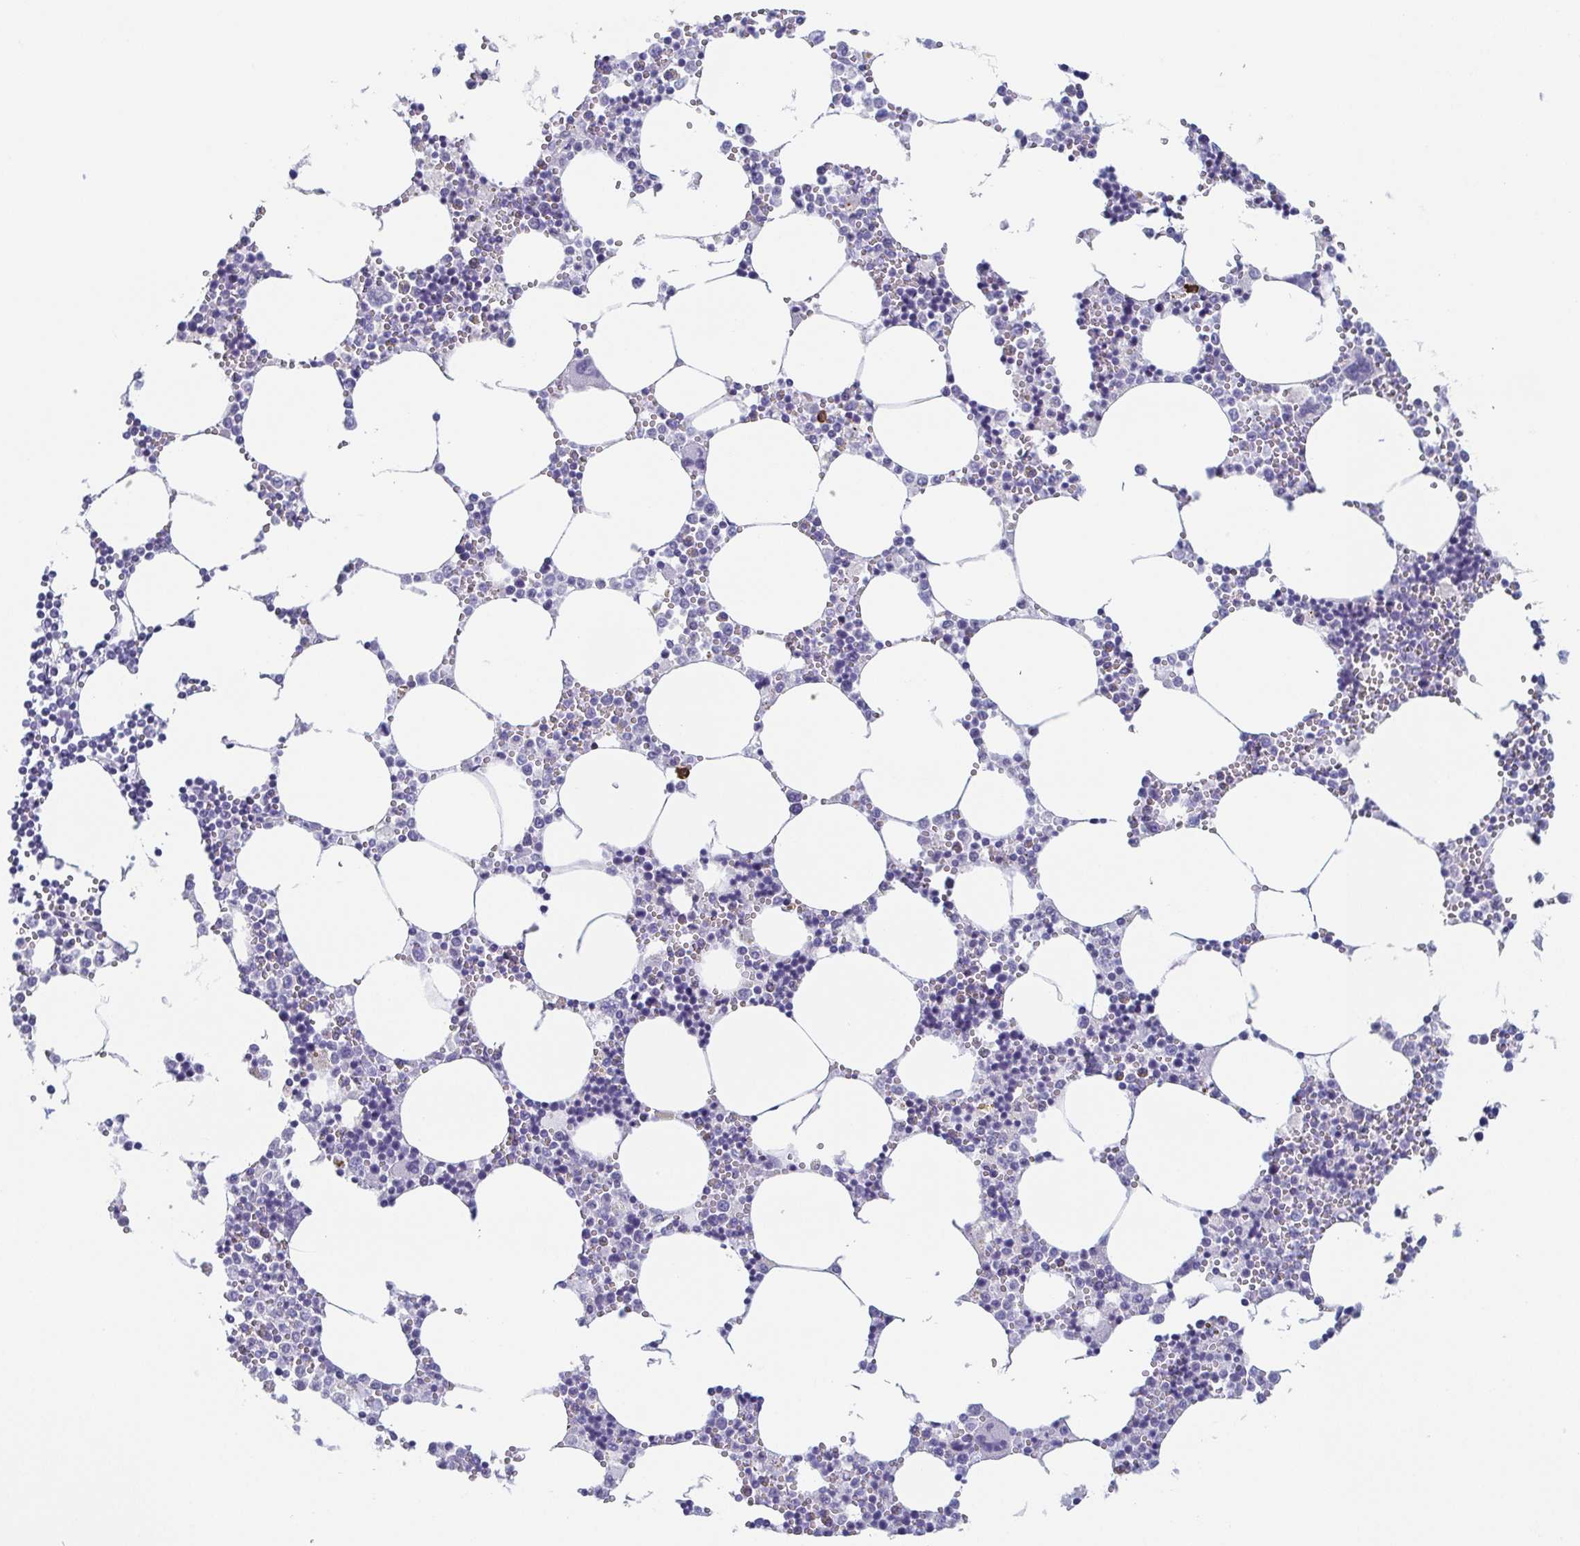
{"staining": {"intensity": "negative", "quantity": "none", "location": "none"}, "tissue": "bone marrow", "cell_type": "Hematopoietic cells", "image_type": "normal", "snomed": [{"axis": "morphology", "description": "Normal tissue, NOS"}, {"axis": "topography", "description": "Bone marrow"}], "caption": "The immunohistochemistry (IHC) image has no significant staining in hematopoietic cells of bone marrow.", "gene": "REG4", "patient": {"sex": "male", "age": 54}}